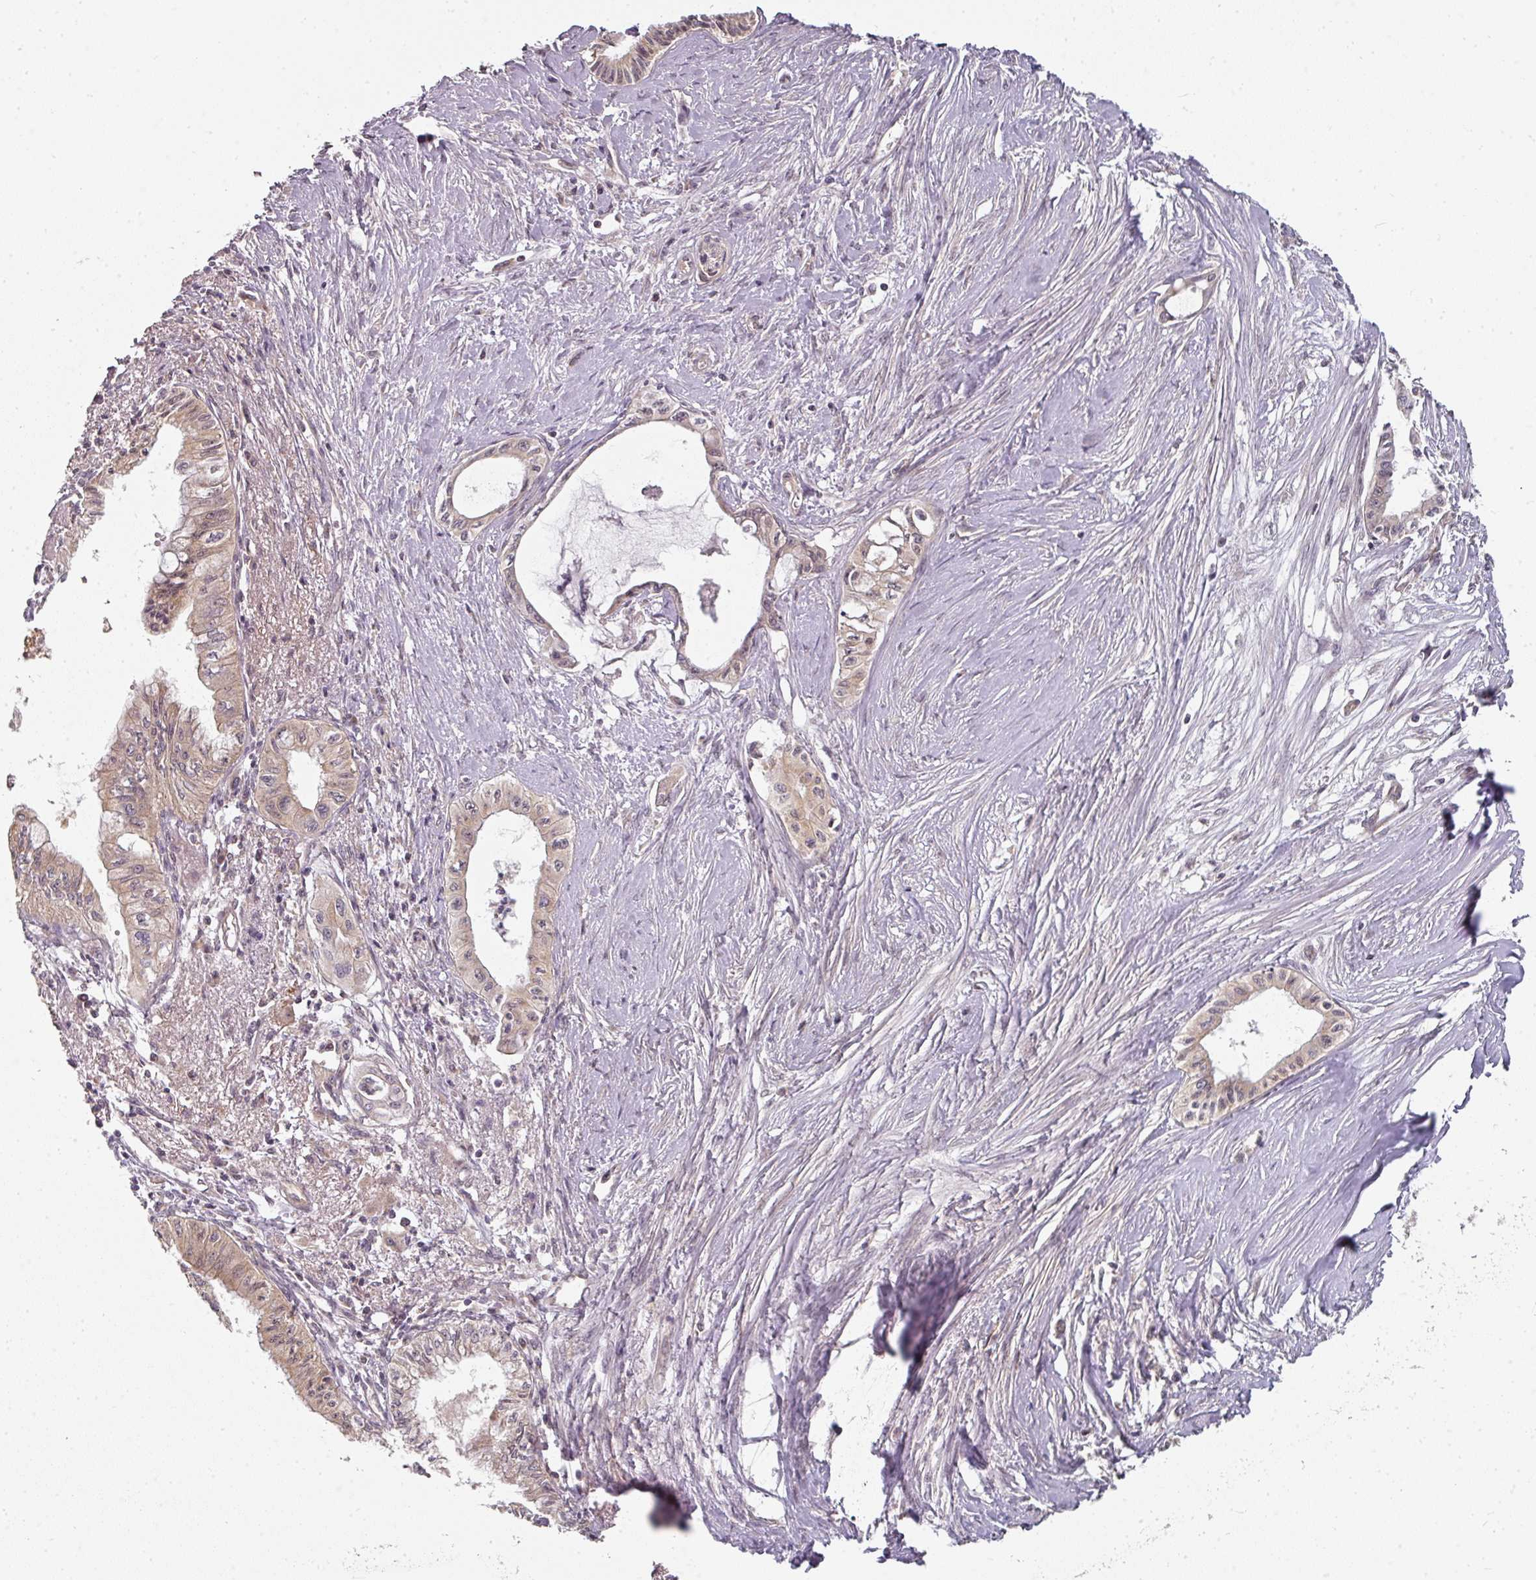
{"staining": {"intensity": "moderate", "quantity": "25%-75%", "location": "cytoplasmic/membranous"}, "tissue": "pancreatic cancer", "cell_type": "Tumor cells", "image_type": "cancer", "snomed": [{"axis": "morphology", "description": "Adenocarcinoma, NOS"}, {"axis": "topography", "description": "Pancreas"}], "caption": "Approximately 25%-75% of tumor cells in pancreatic cancer (adenocarcinoma) demonstrate moderate cytoplasmic/membranous protein staining as visualized by brown immunohistochemical staining.", "gene": "MAP2K2", "patient": {"sex": "male", "age": 71}}